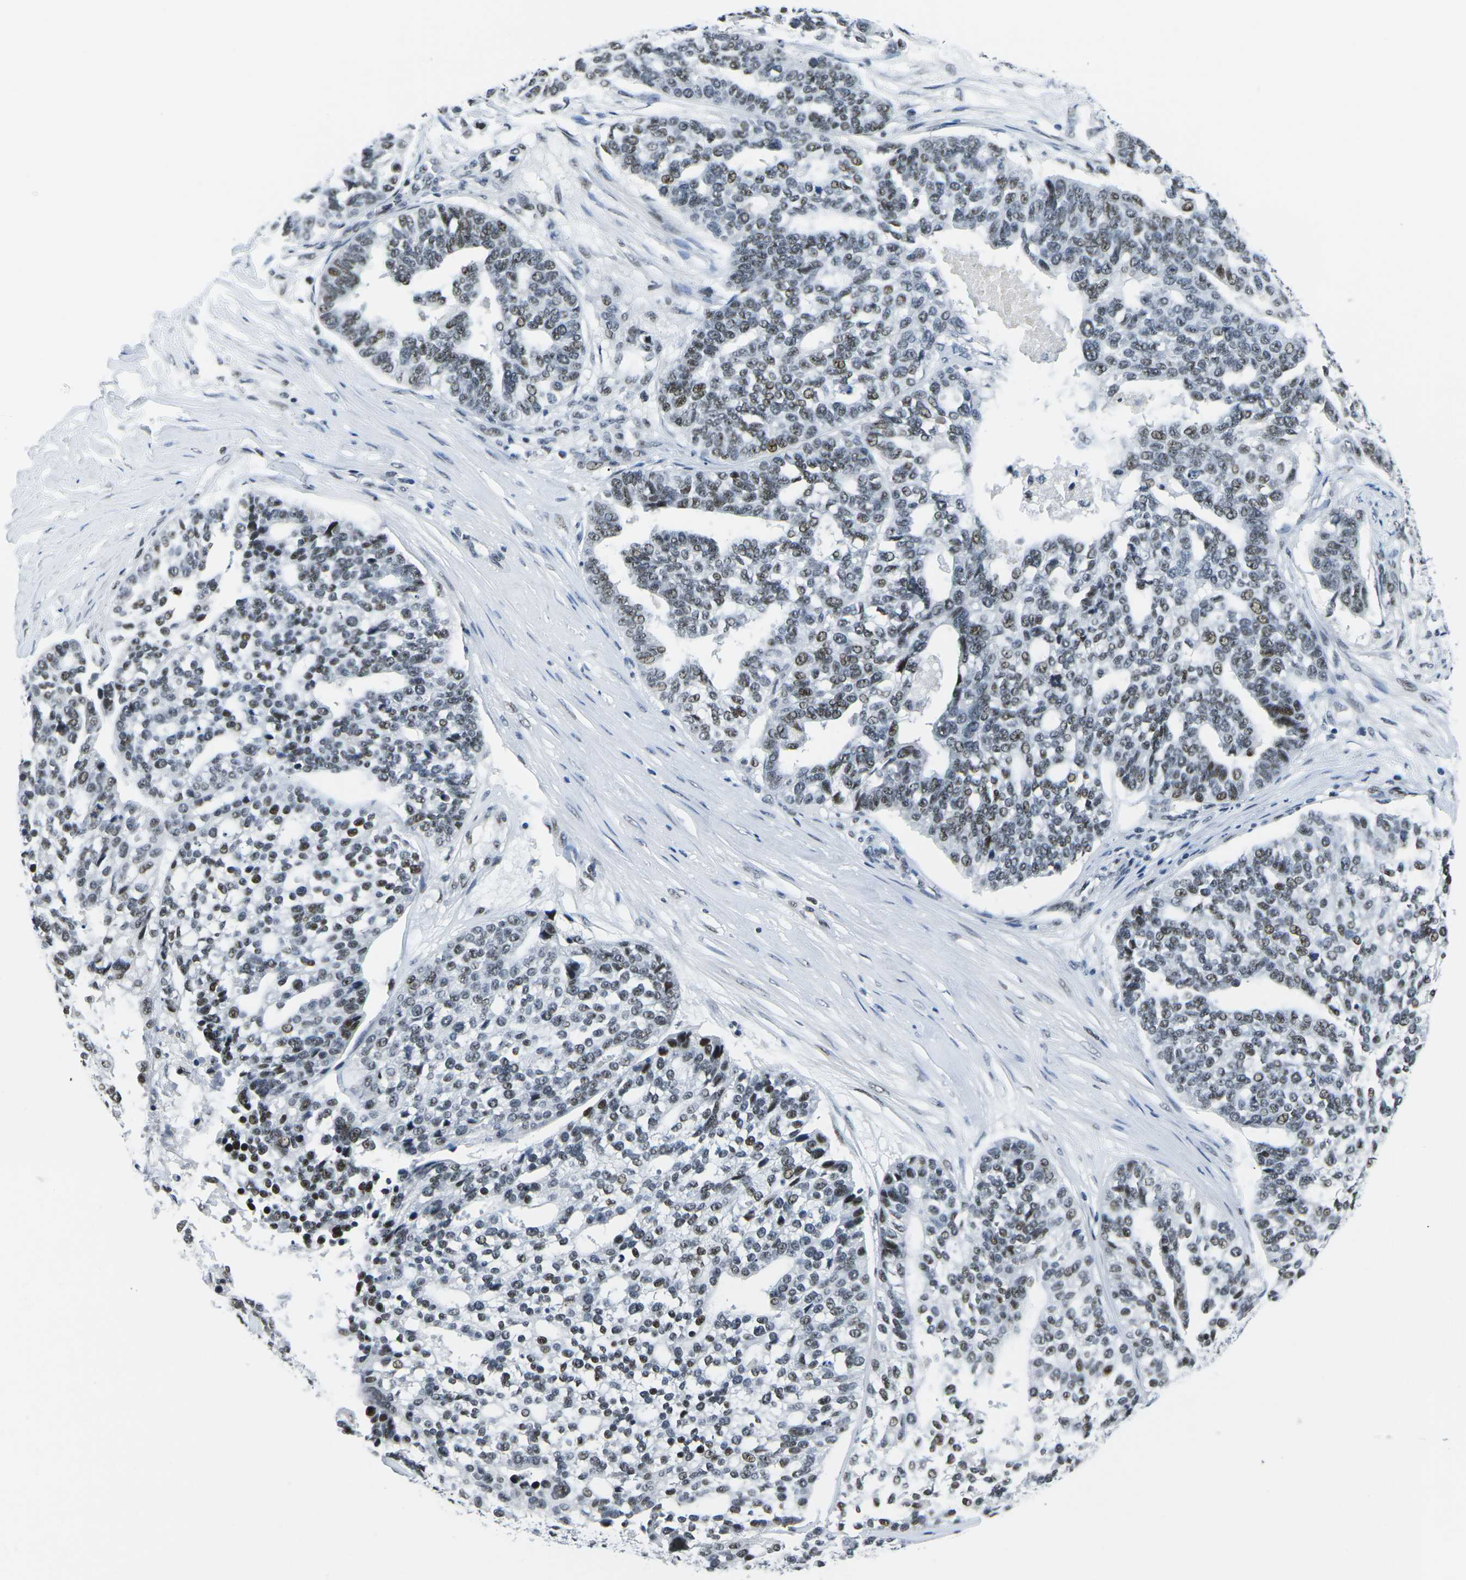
{"staining": {"intensity": "moderate", "quantity": "<25%", "location": "nuclear"}, "tissue": "ovarian cancer", "cell_type": "Tumor cells", "image_type": "cancer", "snomed": [{"axis": "morphology", "description": "Cystadenocarcinoma, serous, NOS"}, {"axis": "topography", "description": "Ovary"}], "caption": "There is low levels of moderate nuclear staining in tumor cells of ovarian cancer, as demonstrated by immunohistochemical staining (brown color).", "gene": "PRPF8", "patient": {"sex": "female", "age": 59}}